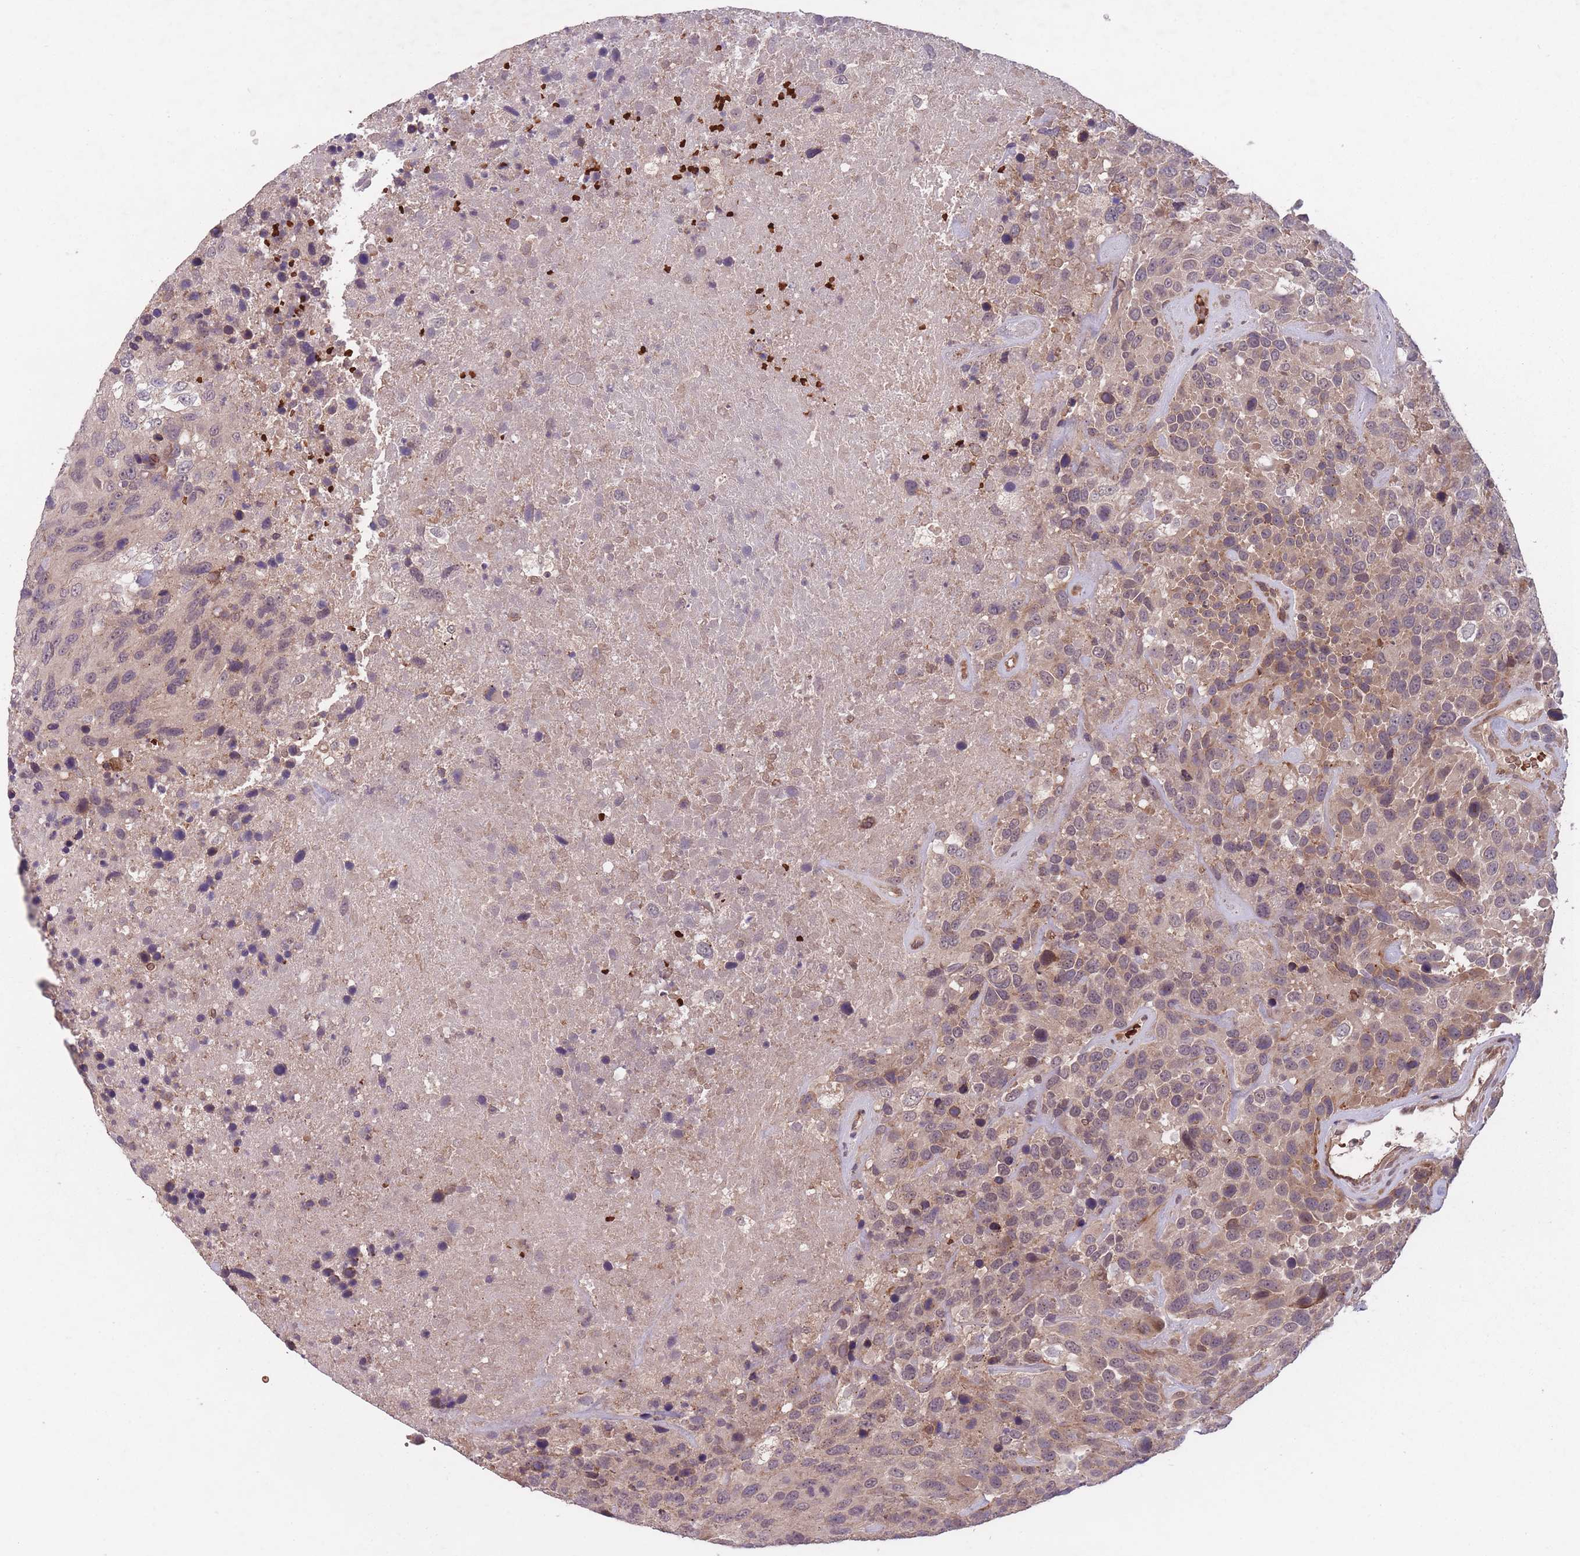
{"staining": {"intensity": "moderate", "quantity": "<25%", "location": "cytoplasmic/membranous,nuclear"}, "tissue": "urothelial cancer", "cell_type": "Tumor cells", "image_type": "cancer", "snomed": [{"axis": "morphology", "description": "Urothelial carcinoma, High grade"}, {"axis": "topography", "description": "Urinary bladder"}], "caption": "Human urothelial cancer stained with a brown dye demonstrates moderate cytoplasmic/membranous and nuclear positive staining in approximately <25% of tumor cells.", "gene": "SECTM1", "patient": {"sex": "female", "age": 70}}